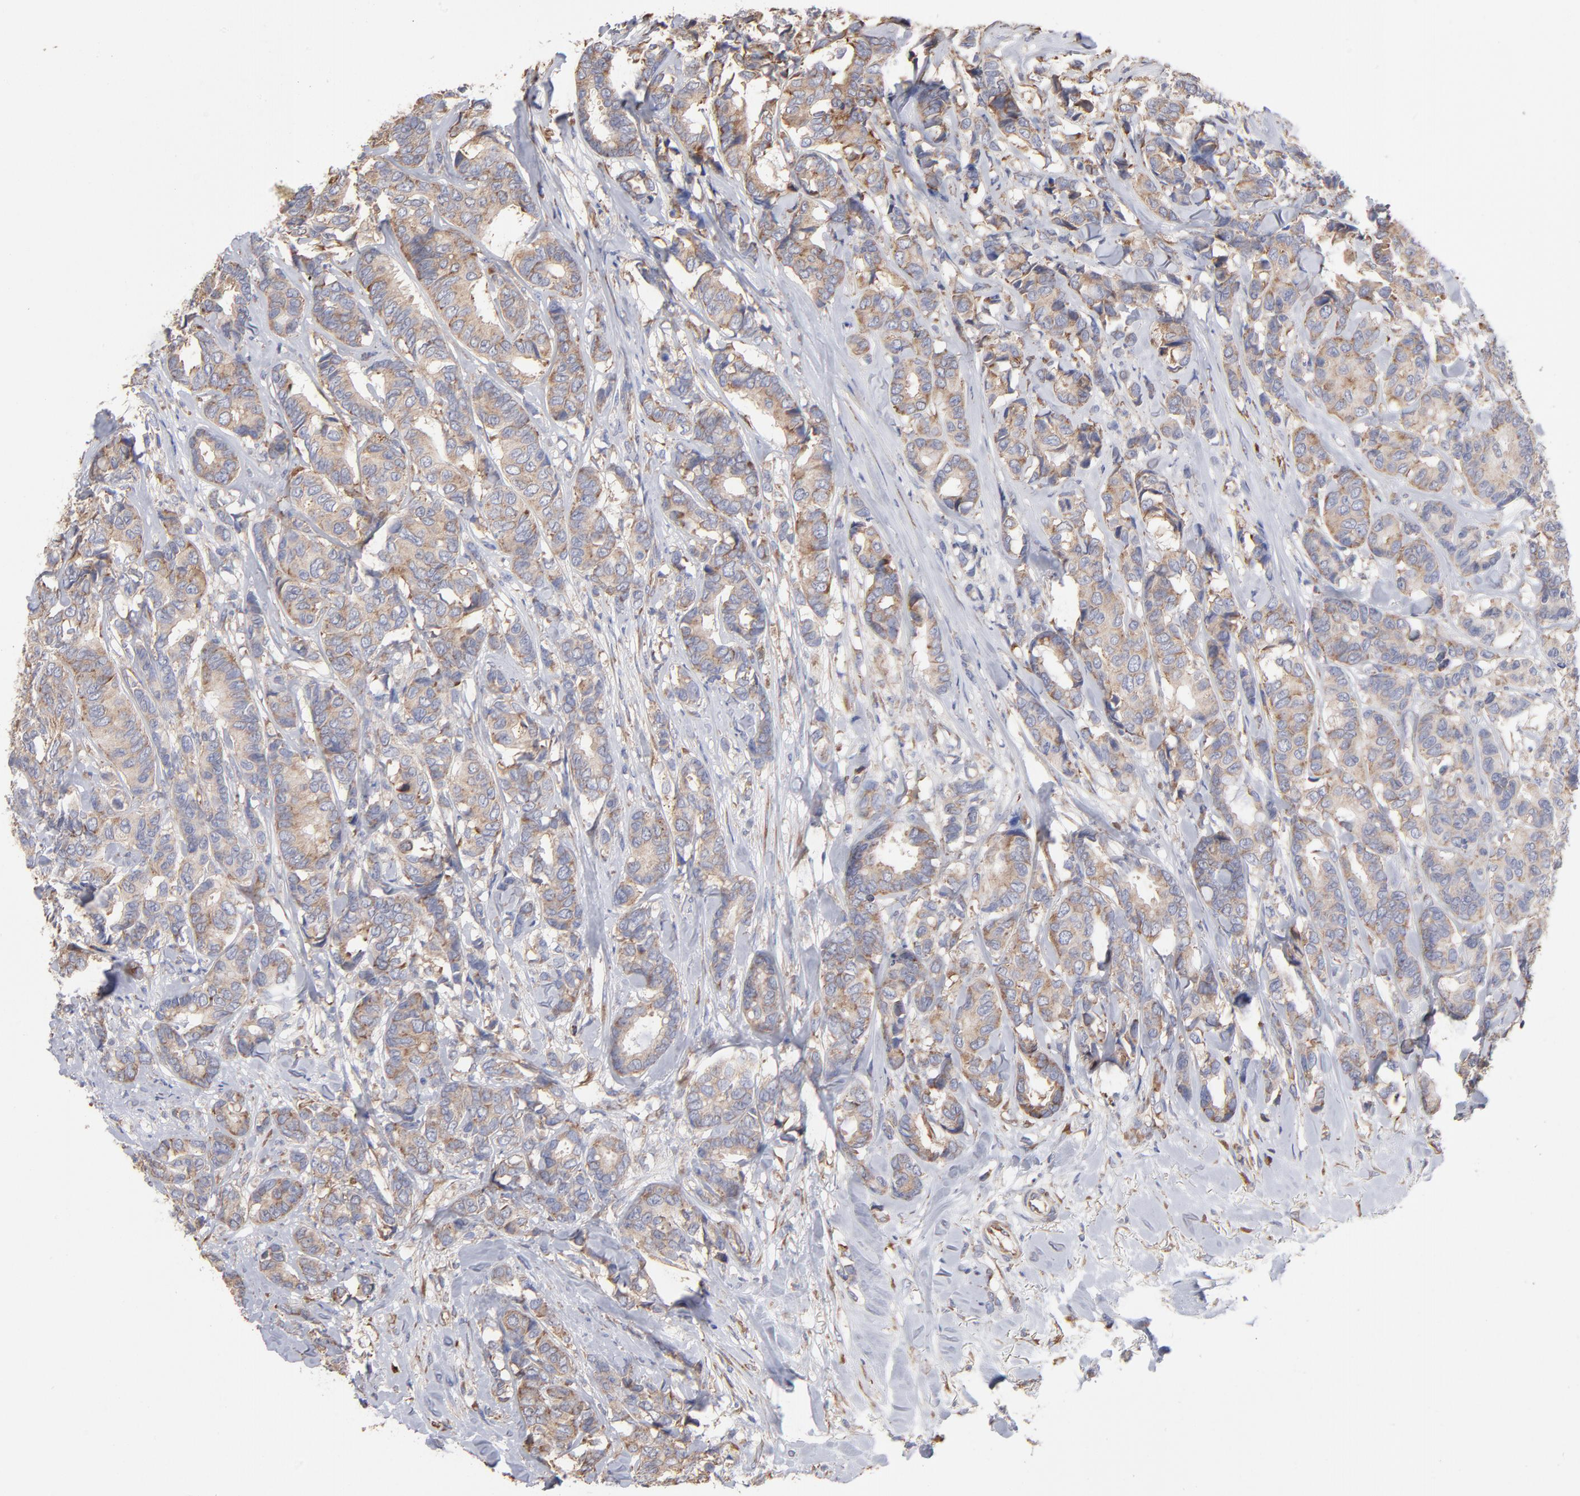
{"staining": {"intensity": "weak", "quantity": ">75%", "location": "cytoplasmic/membranous"}, "tissue": "breast cancer", "cell_type": "Tumor cells", "image_type": "cancer", "snomed": [{"axis": "morphology", "description": "Duct carcinoma"}, {"axis": "topography", "description": "Breast"}], "caption": "Brown immunohistochemical staining in human breast cancer (invasive ductal carcinoma) exhibits weak cytoplasmic/membranous expression in approximately >75% of tumor cells.", "gene": "RPL3", "patient": {"sex": "female", "age": 87}}